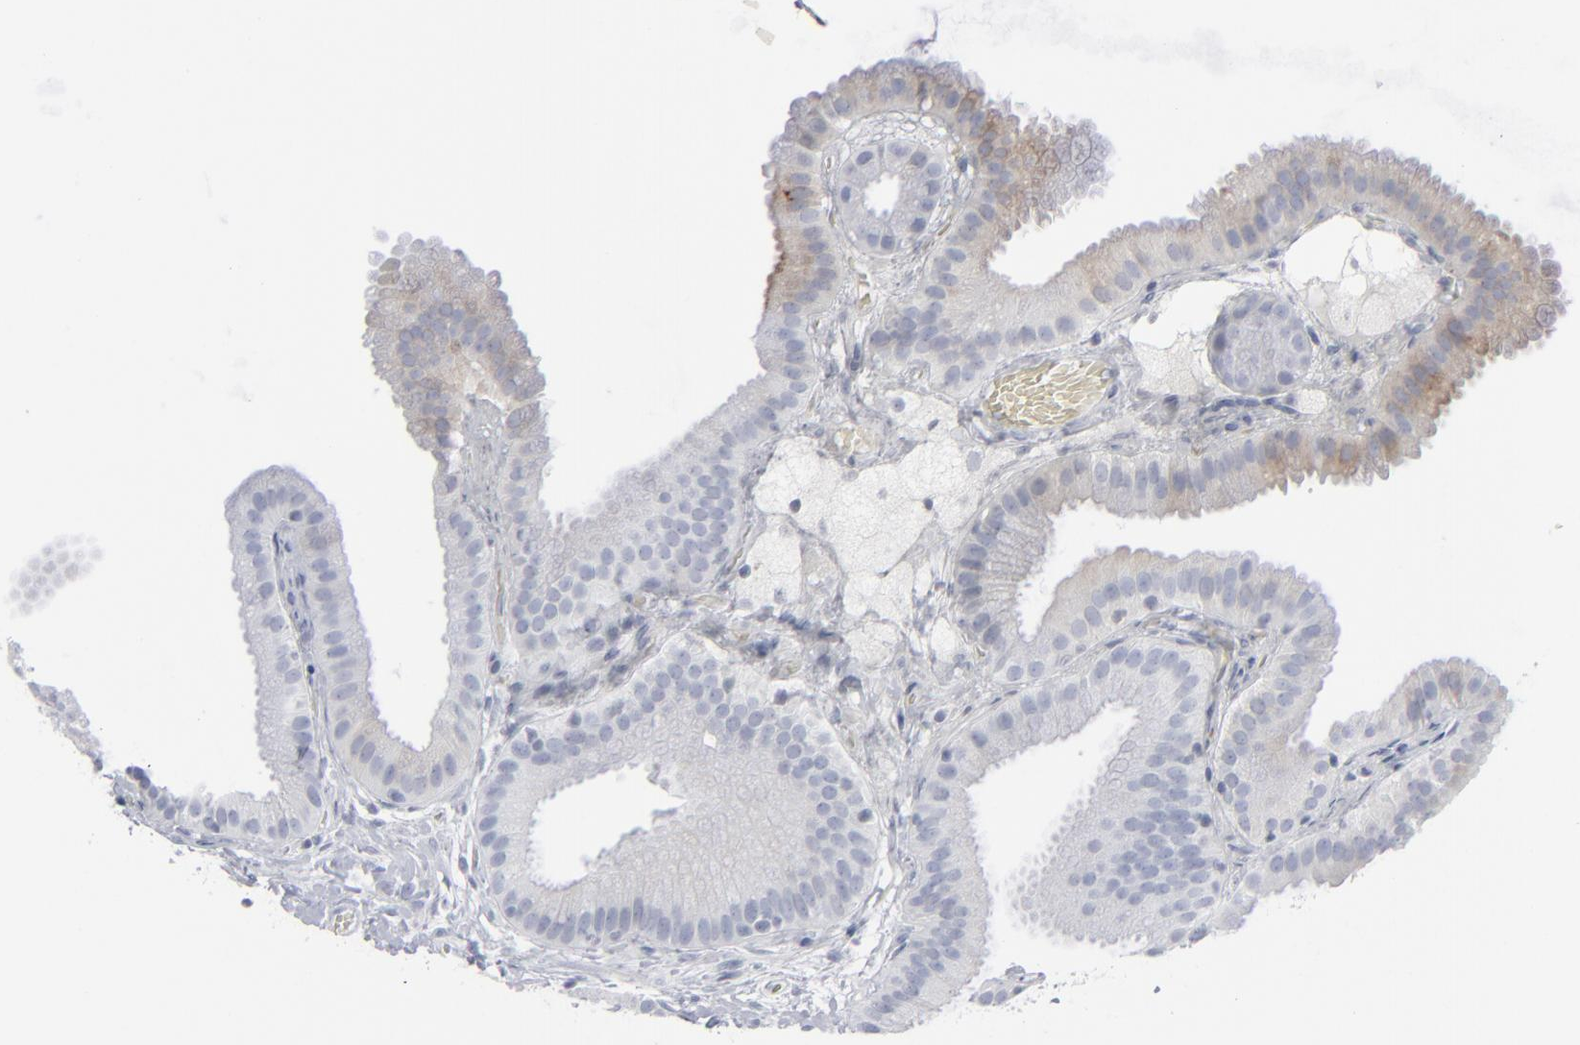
{"staining": {"intensity": "weak", "quantity": "<25%", "location": "cytoplasmic/membranous"}, "tissue": "gallbladder", "cell_type": "Glandular cells", "image_type": "normal", "snomed": [{"axis": "morphology", "description": "Normal tissue, NOS"}, {"axis": "topography", "description": "Gallbladder"}], "caption": "Photomicrograph shows no significant protein positivity in glandular cells of unremarkable gallbladder. Nuclei are stained in blue.", "gene": "MSLN", "patient": {"sex": "female", "age": 63}}